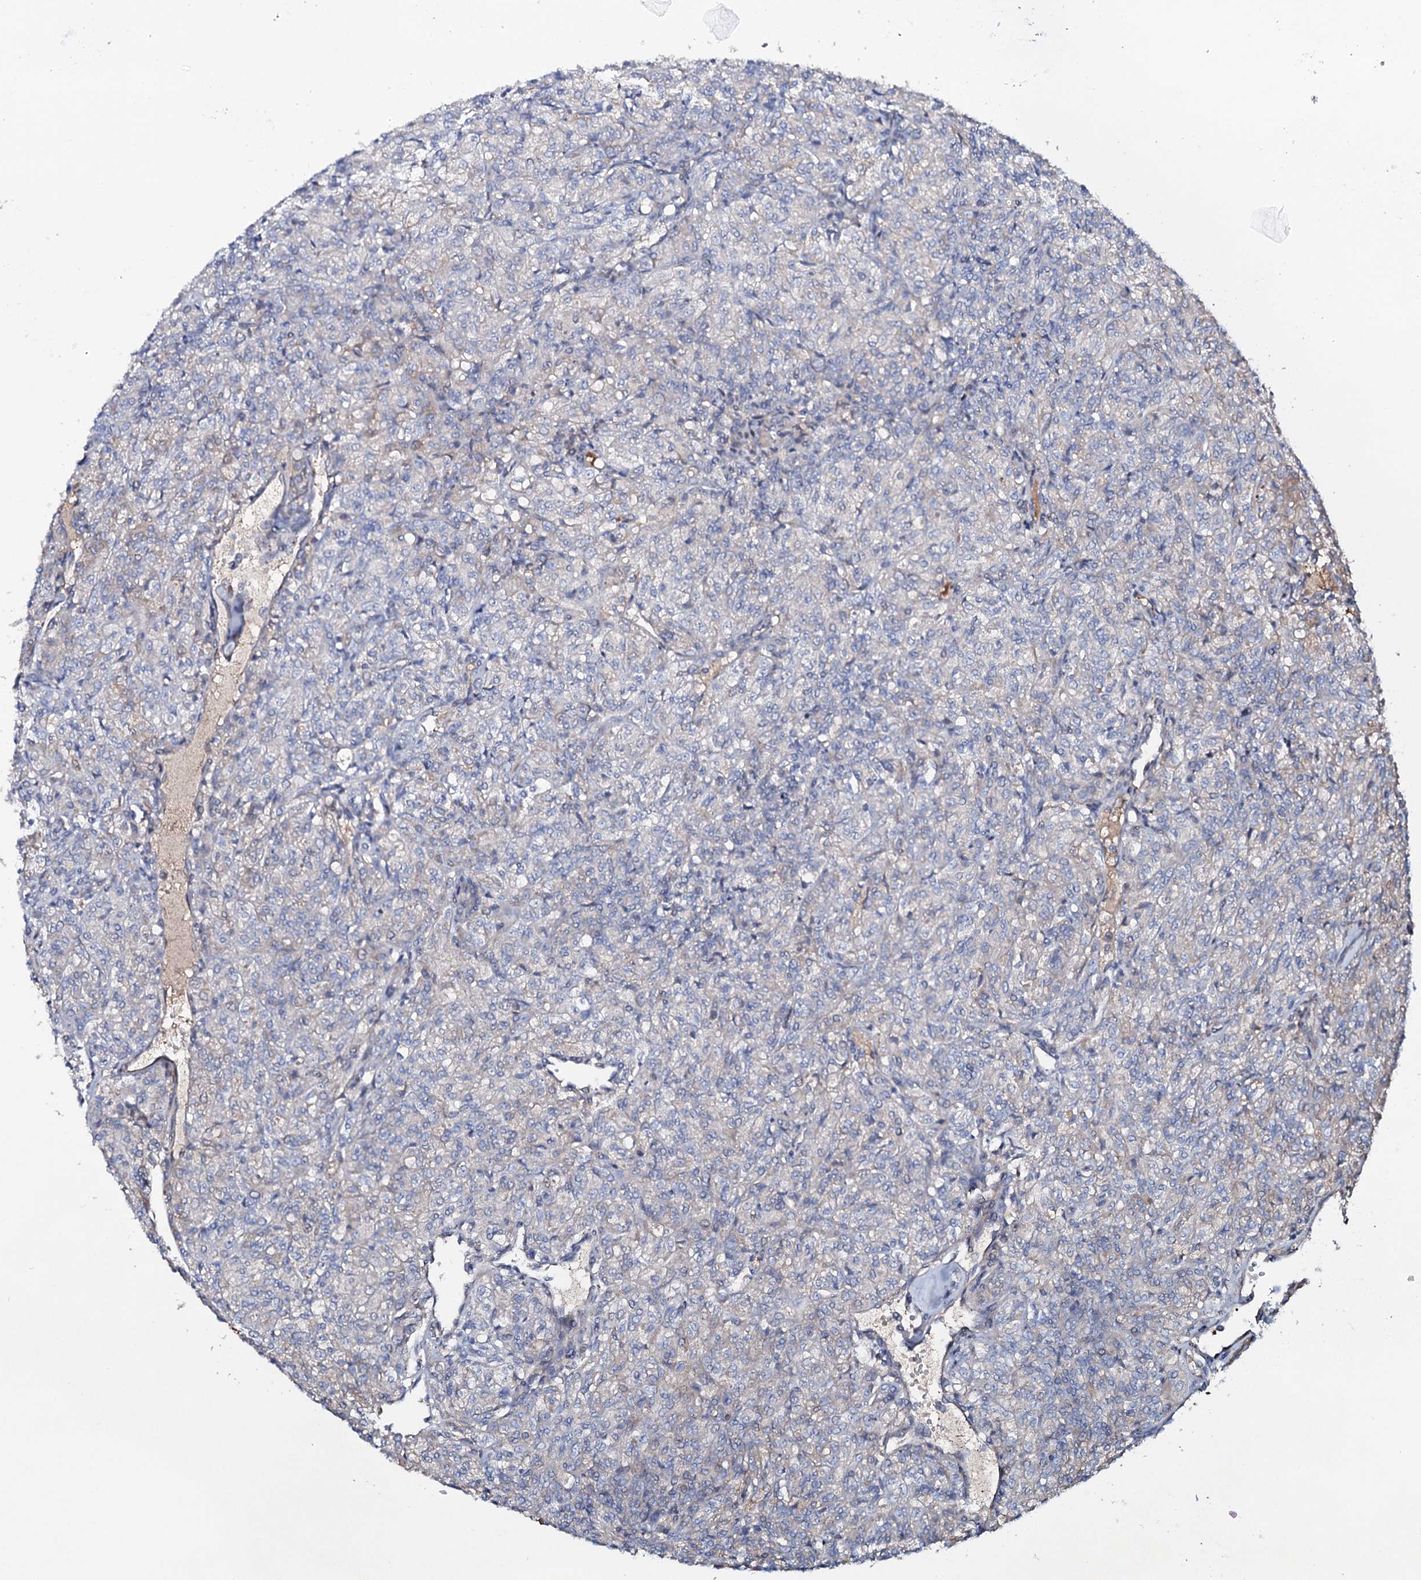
{"staining": {"intensity": "negative", "quantity": "none", "location": "none"}, "tissue": "renal cancer", "cell_type": "Tumor cells", "image_type": "cancer", "snomed": [{"axis": "morphology", "description": "Adenocarcinoma, NOS"}, {"axis": "topography", "description": "Kidney"}], "caption": "There is no significant staining in tumor cells of renal adenocarcinoma.", "gene": "PPP1R3D", "patient": {"sex": "male", "age": 77}}